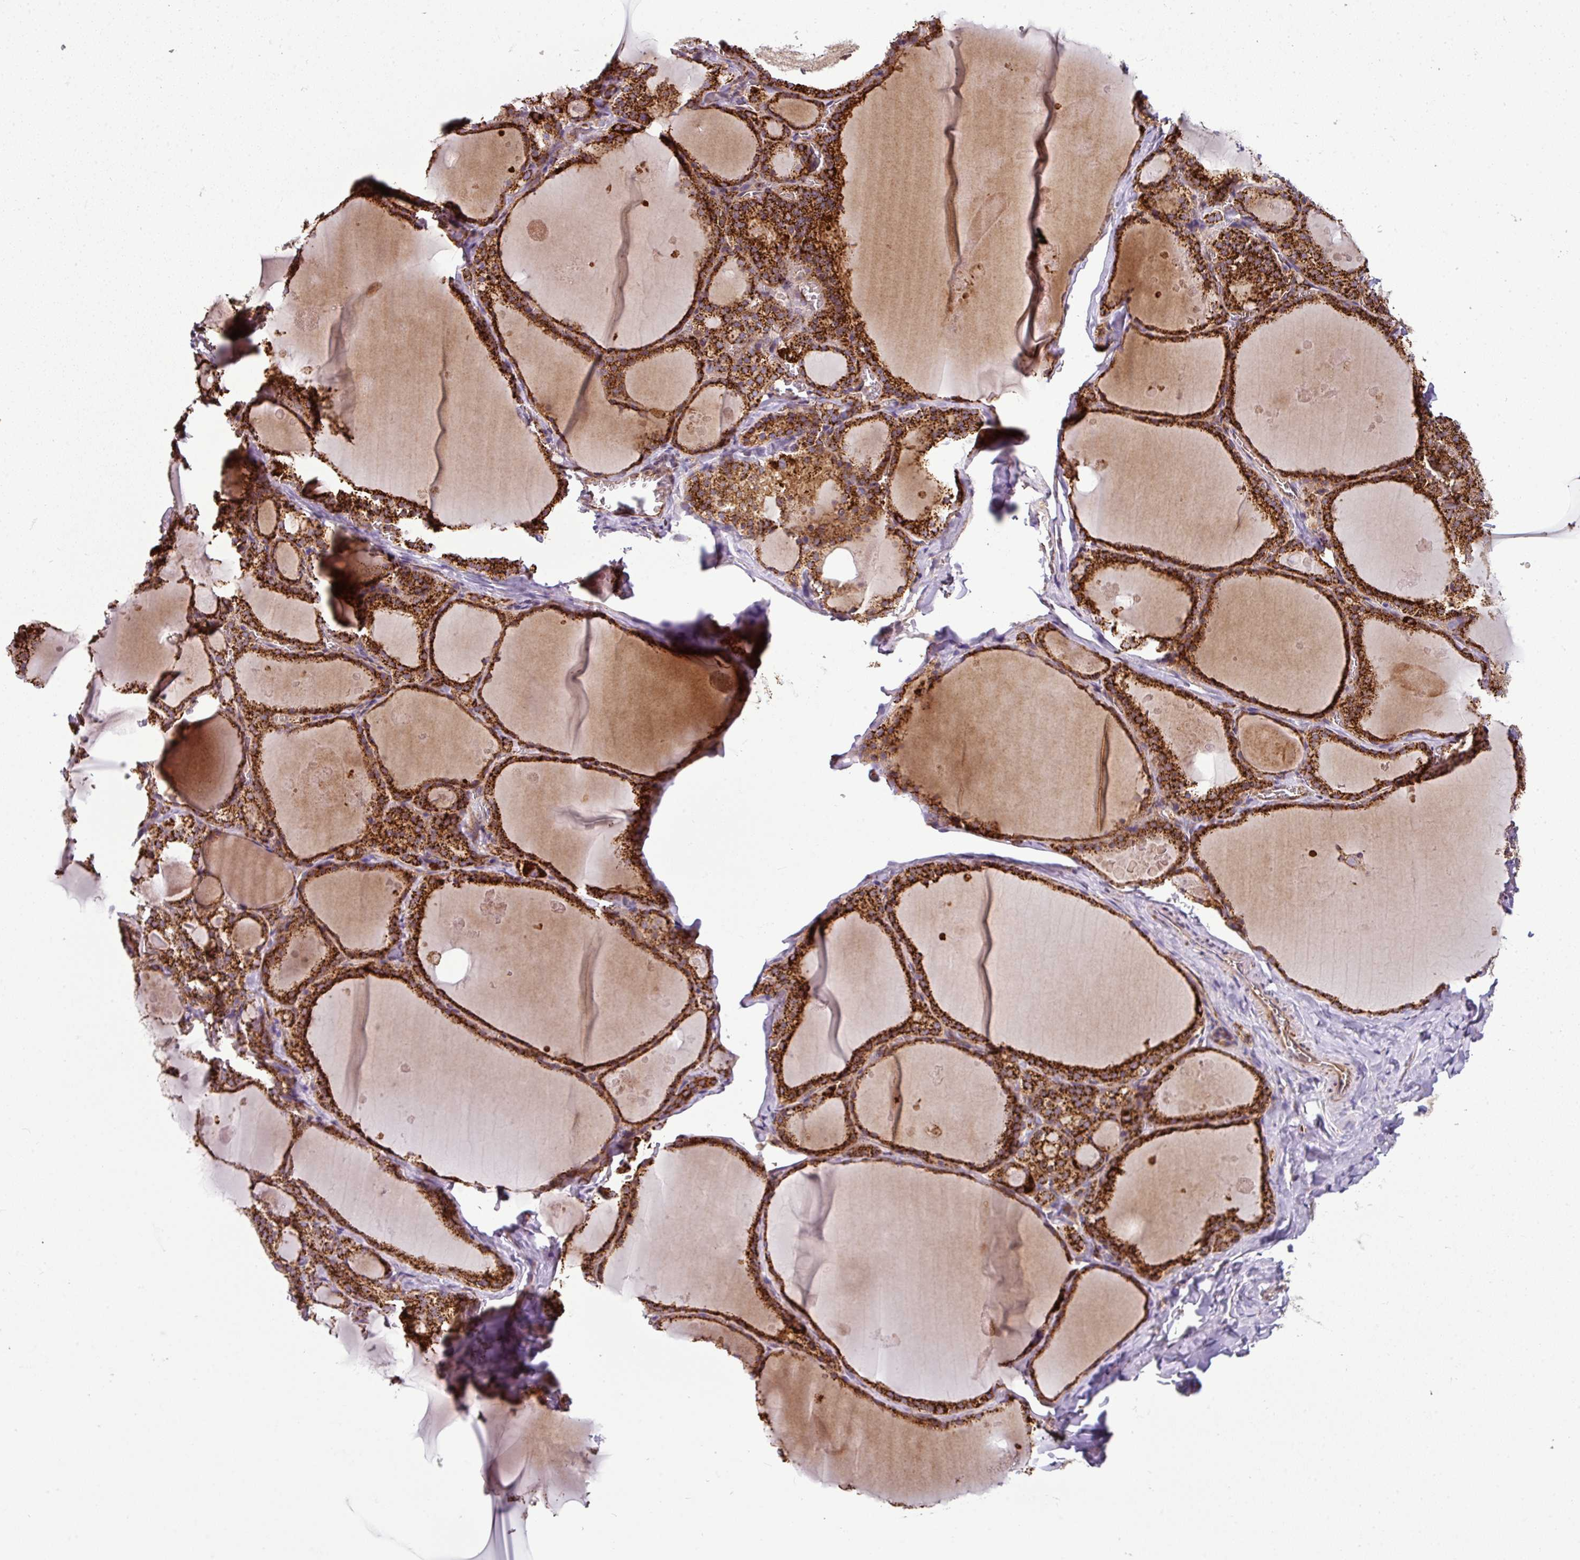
{"staining": {"intensity": "strong", "quantity": ">75%", "location": "cytoplasmic/membranous"}, "tissue": "thyroid gland", "cell_type": "Glandular cells", "image_type": "normal", "snomed": [{"axis": "morphology", "description": "Normal tissue, NOS"}, {"axis": "topography", "description": "Thyroid gland"}], "caption": "Normal thyroid gland exhibits strong cytoplasmic/membranous staining in approximately >75% of glandular cells (DAB = brown stain, brightfield microscopy at high magnification)..", "gene": "PRELID3B", "patient": {"sex": "male", "age": 56}}